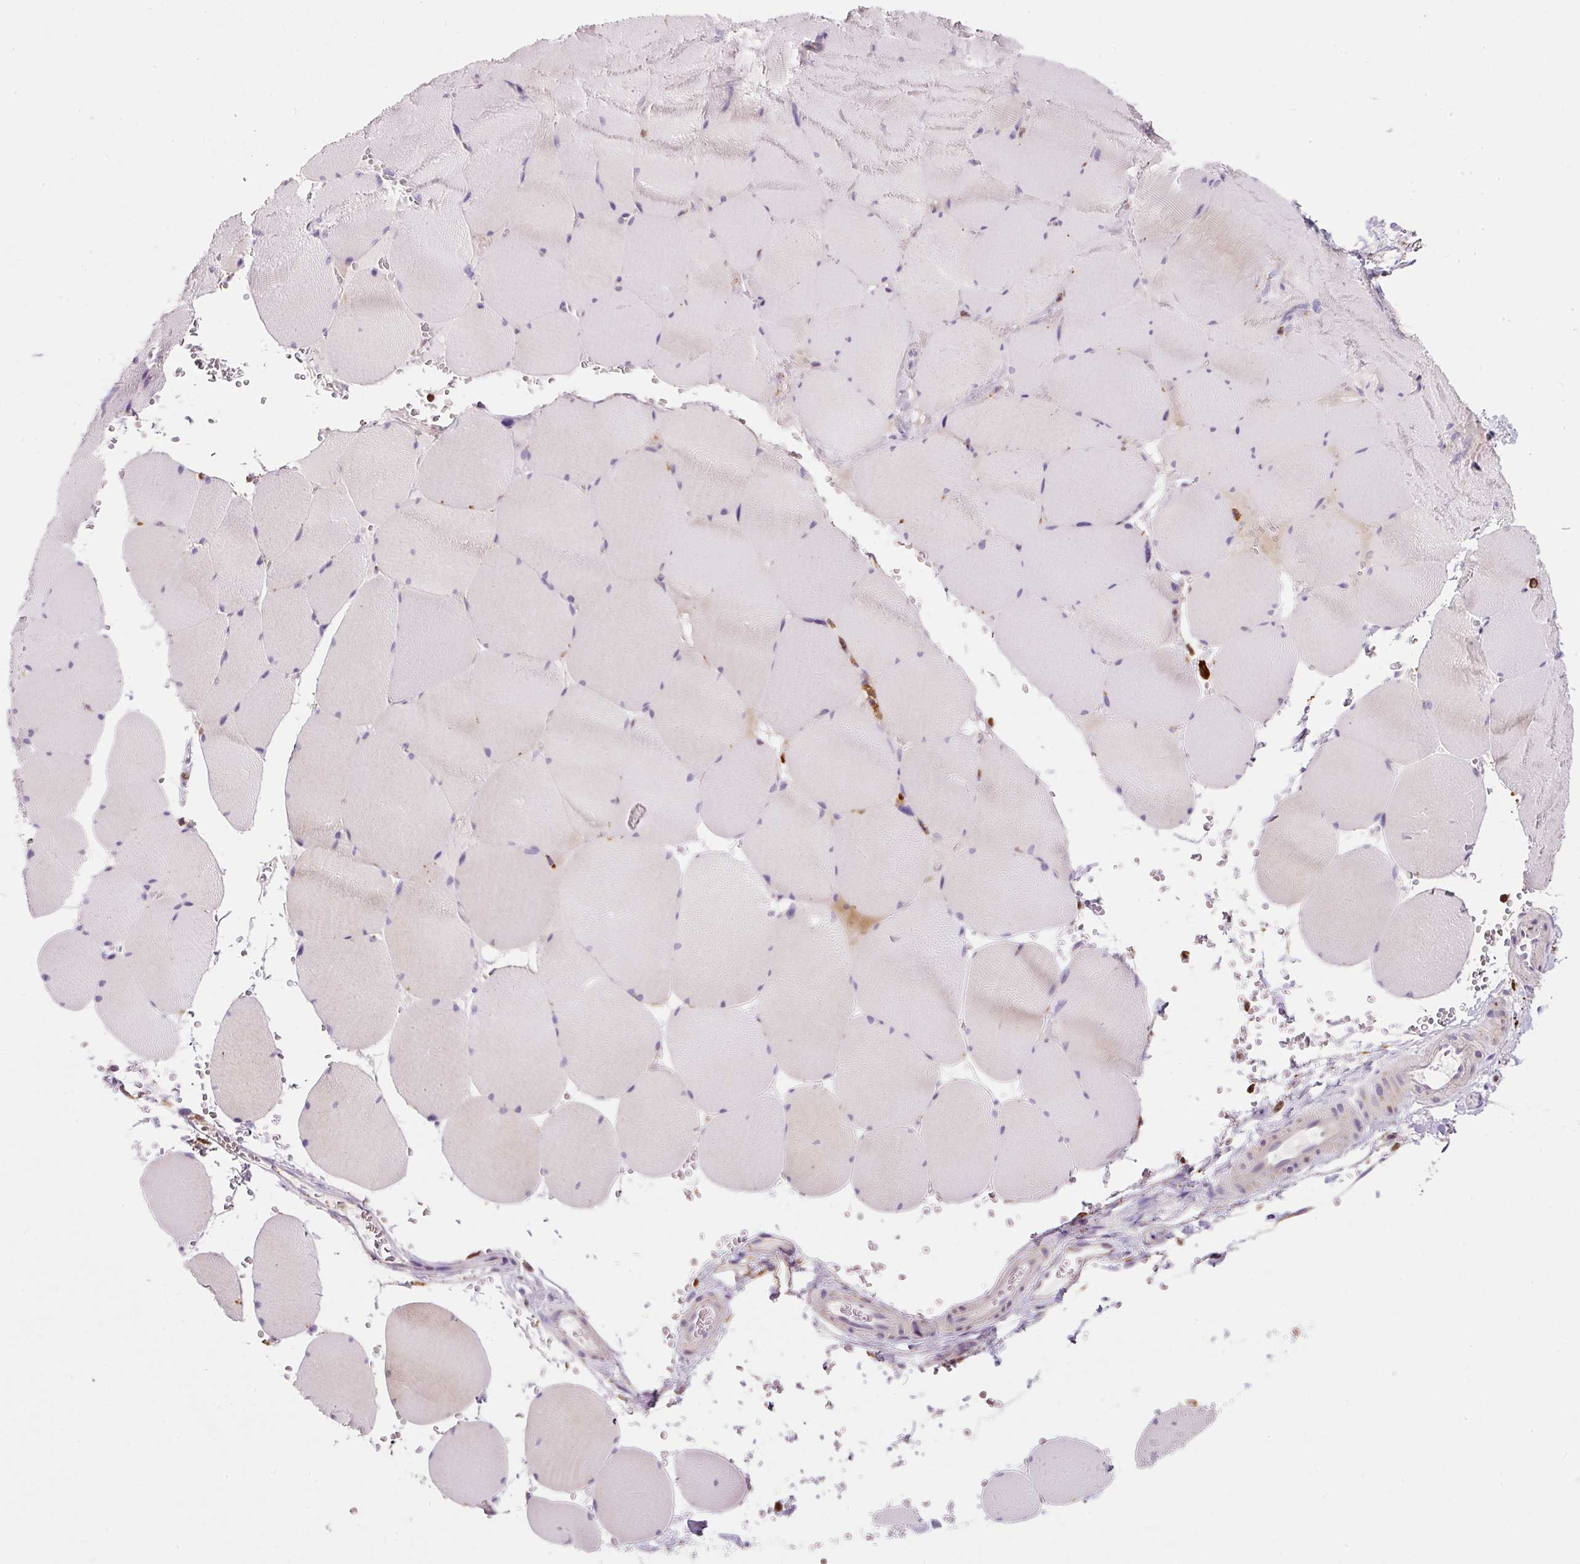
{"staining": {"intensity": "weak", "quantity": "25%-75%", "location": "cytoplasmic/membranous"}, "tissue": "skeletal muscle", "cell_type": "Myocytes", "image_type": "normal", "snomed": [{"axis": "morphology", "description": "Normal tissue, NOS"}, {"axis": "topography", "description": "Skeletal muscle"}, {"axis": "topography", "description": "Head-Neck"}], "caption": "Brown immunohistochemical staining in benign human skeletal muscle shows weak cytoplasmic/membranous staining in approximately 25%-75% of myocytes. (IHC, brightfield microscopy, high magnification).", "gene": "TMC8", "patient": {"sex": "male", "age": 66}}